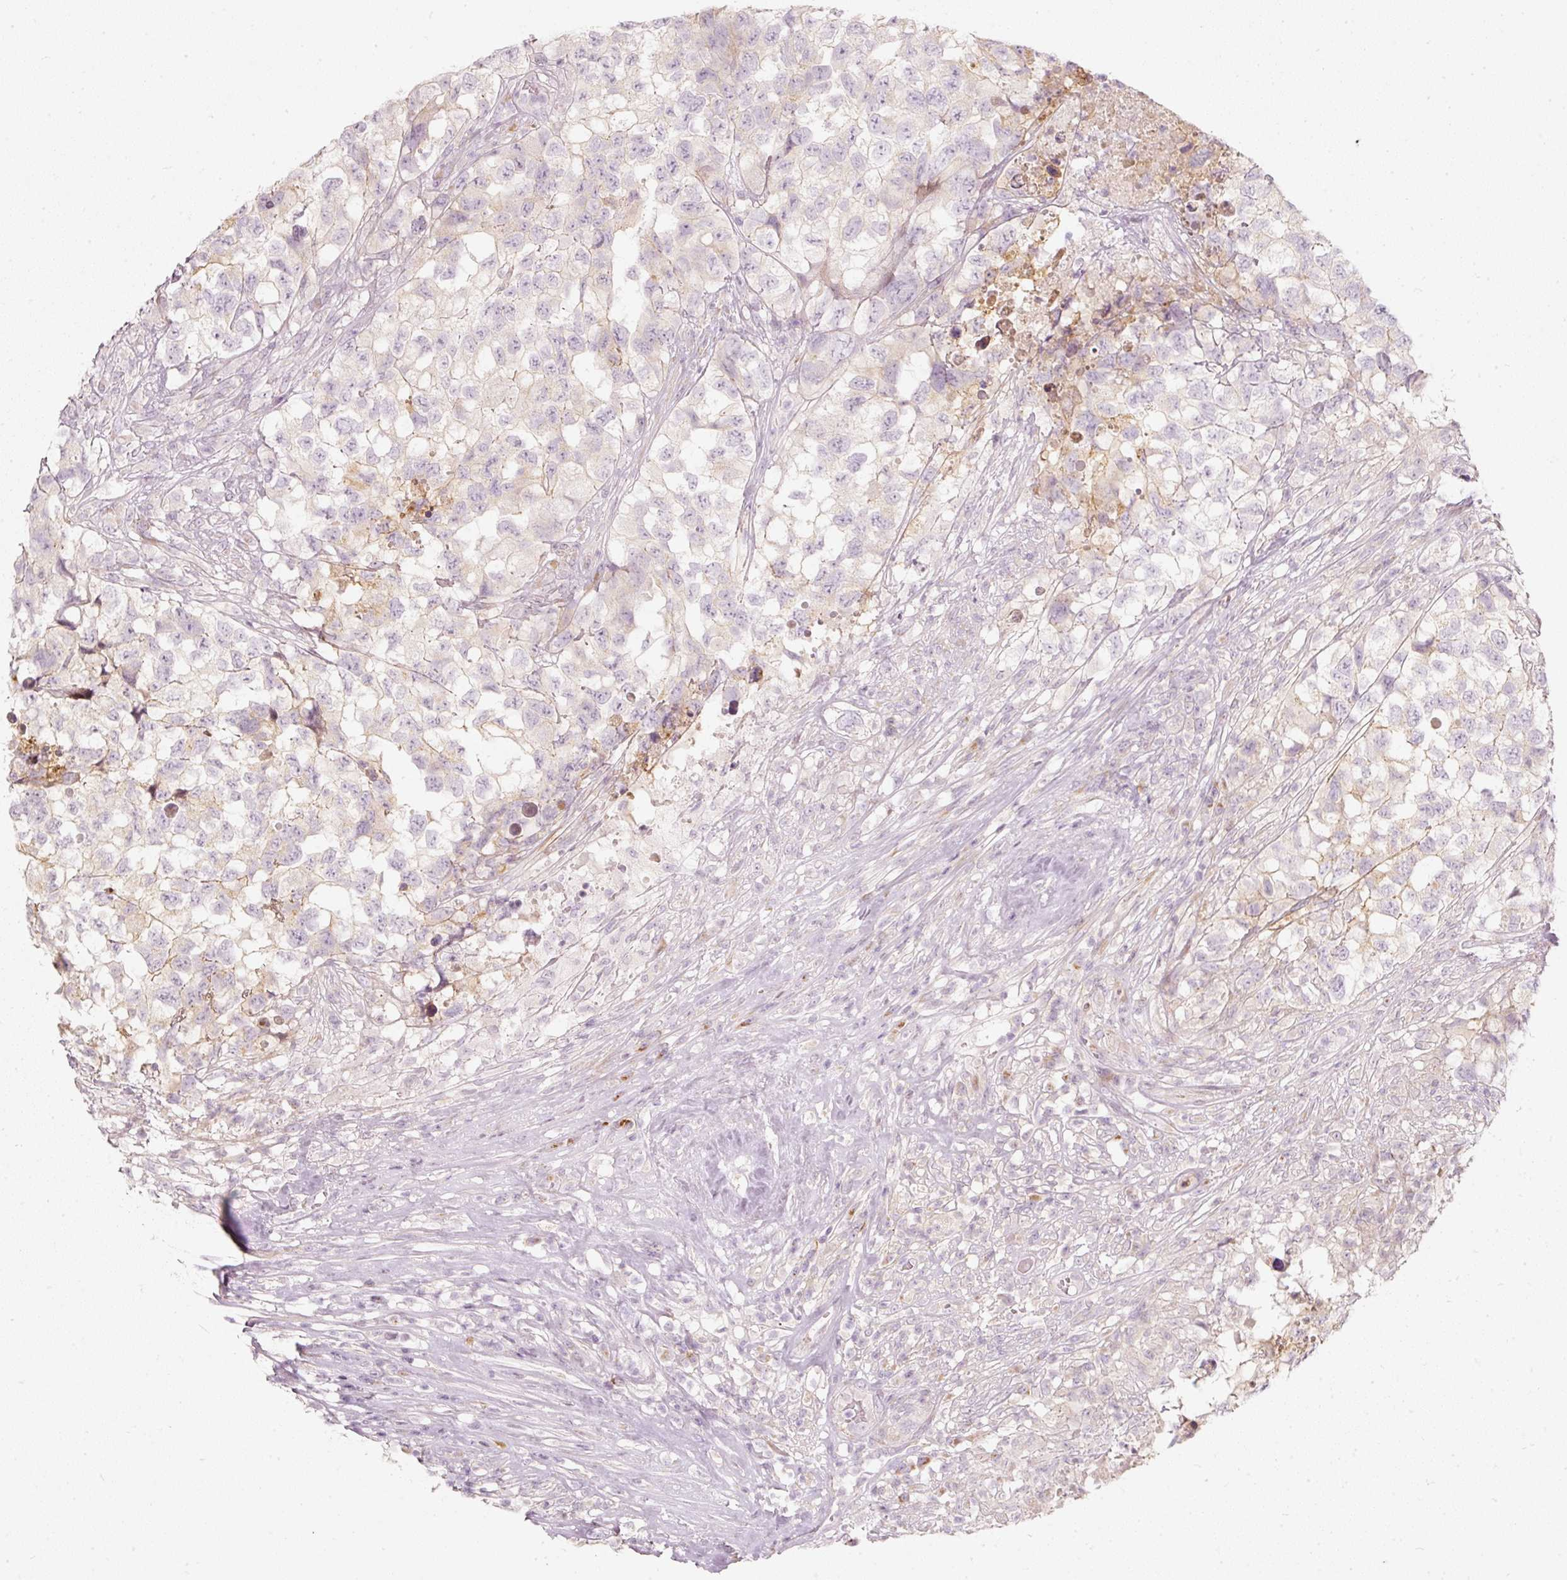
{"staining": {"intensity": "negative", "quantity": "none", "location": "none"}, "tissue": "testis cancer", "cell_type": "Tumor cells", "image_type": "cancer", "snomed": [{"axis": "morphology", "description": "Carcinoma, Embryonal, NOS"}, {"axis": "topography", "description": "Testis"}], "caption": "DAB (3,3'-diaminobenzidine) immunohistochemical staining of human testis cancer shows no significant staining in tumor cells.", "gene": "SLC20A1", "patient": {"sex": "male", "age": 83}}